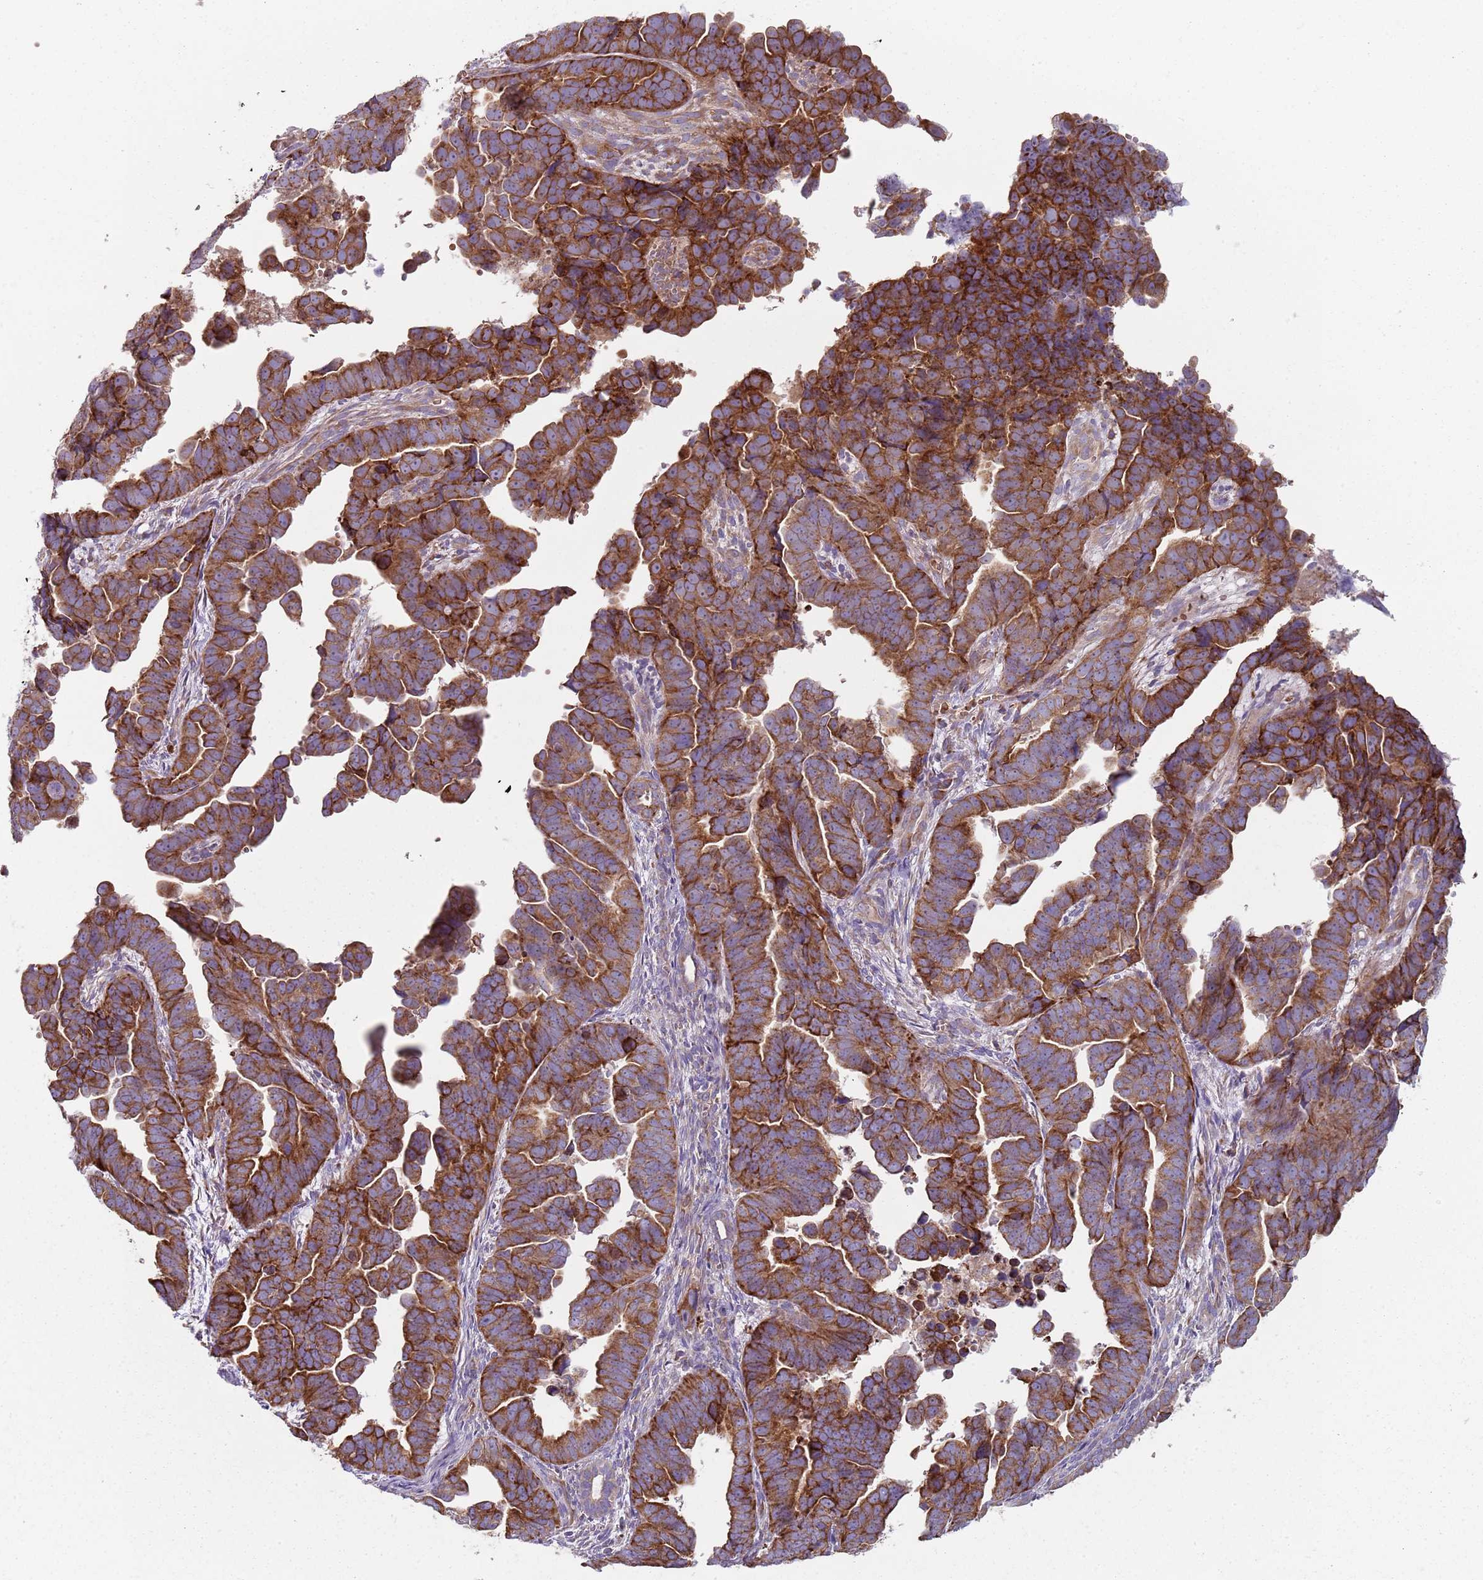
{"staining": {"intensity": "strong", "quantity": ">75%", "location": "cytoplasmic/membranous"}, "tissue": "endometrial cancer", "cell_type": "Tumor cells", "image_type": "cancer", "snomed": [{"axis": "morphology", "description": "Adenocarcinoma, NOS"}, {"axis": "topography", "description": "Endometrium"}], "caption": "Protein analysis of endometrial cancer tissue exhibits strong cytoplasmic/membranous staining in about >75% of tumor cells.", "gene": "SPATA2", "patient": {"sex": "female", "age": 75}}